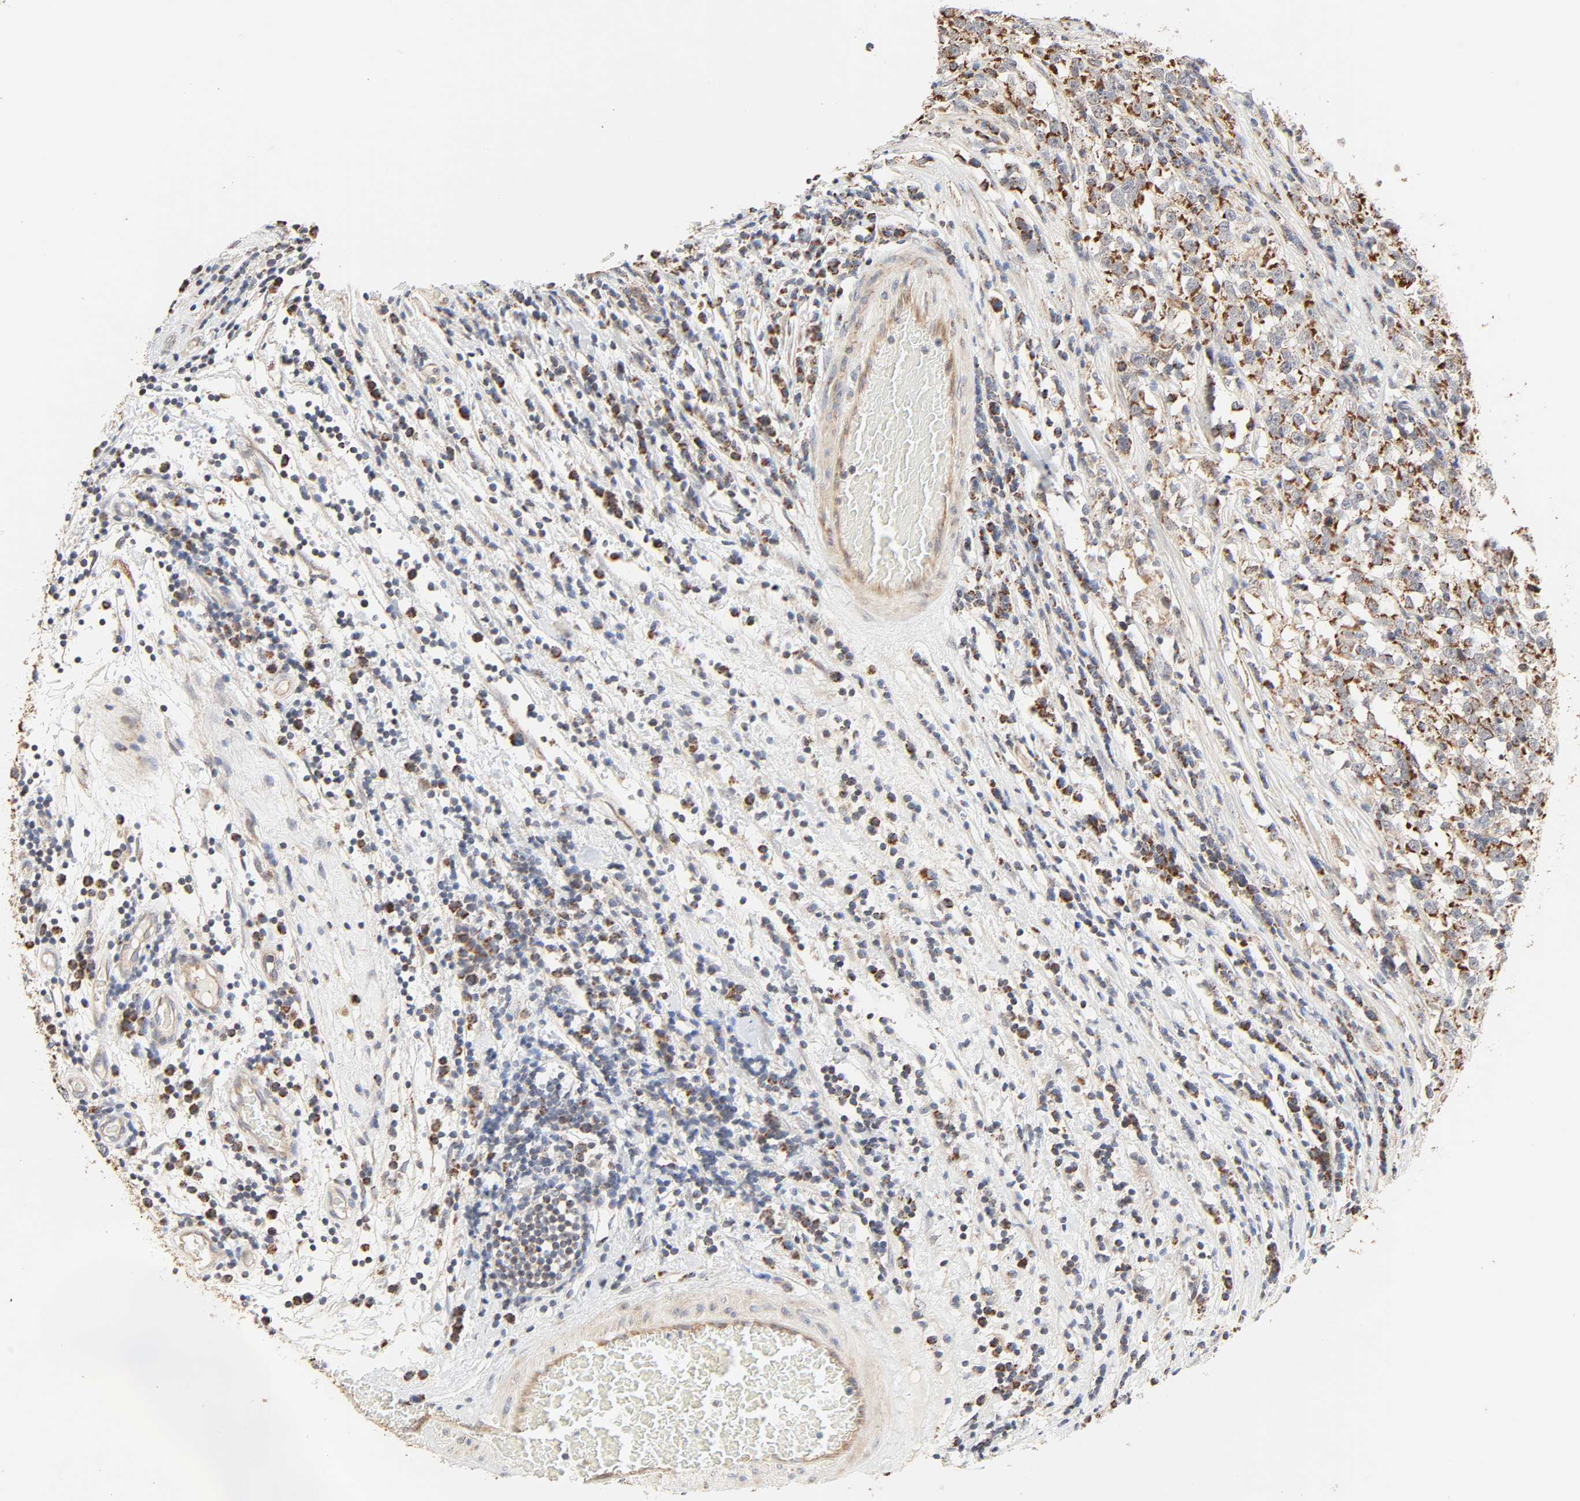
{"staining": {"intensity": "moderate", "quantity": ">75%", "location": "cytoplasmic/membranous"}, "tissue": "testis cancer", "cell_type": "Tumor cells", "image_type": "cancer", "snomed": [{"axis": "morphology", "description": "Seminoma, NOS"}, {"axis": "topography", "description": "Testis"}], "caption": "A histopathology image showing moderate cytoplasmic/membranous positivity in approximately >75% of tumor cells in testis cancer (seminoma), as visualized by brown immunohistochemical staining.", "gene": "ZMAT5", "patient": {"sex": "male", "age": 43}}